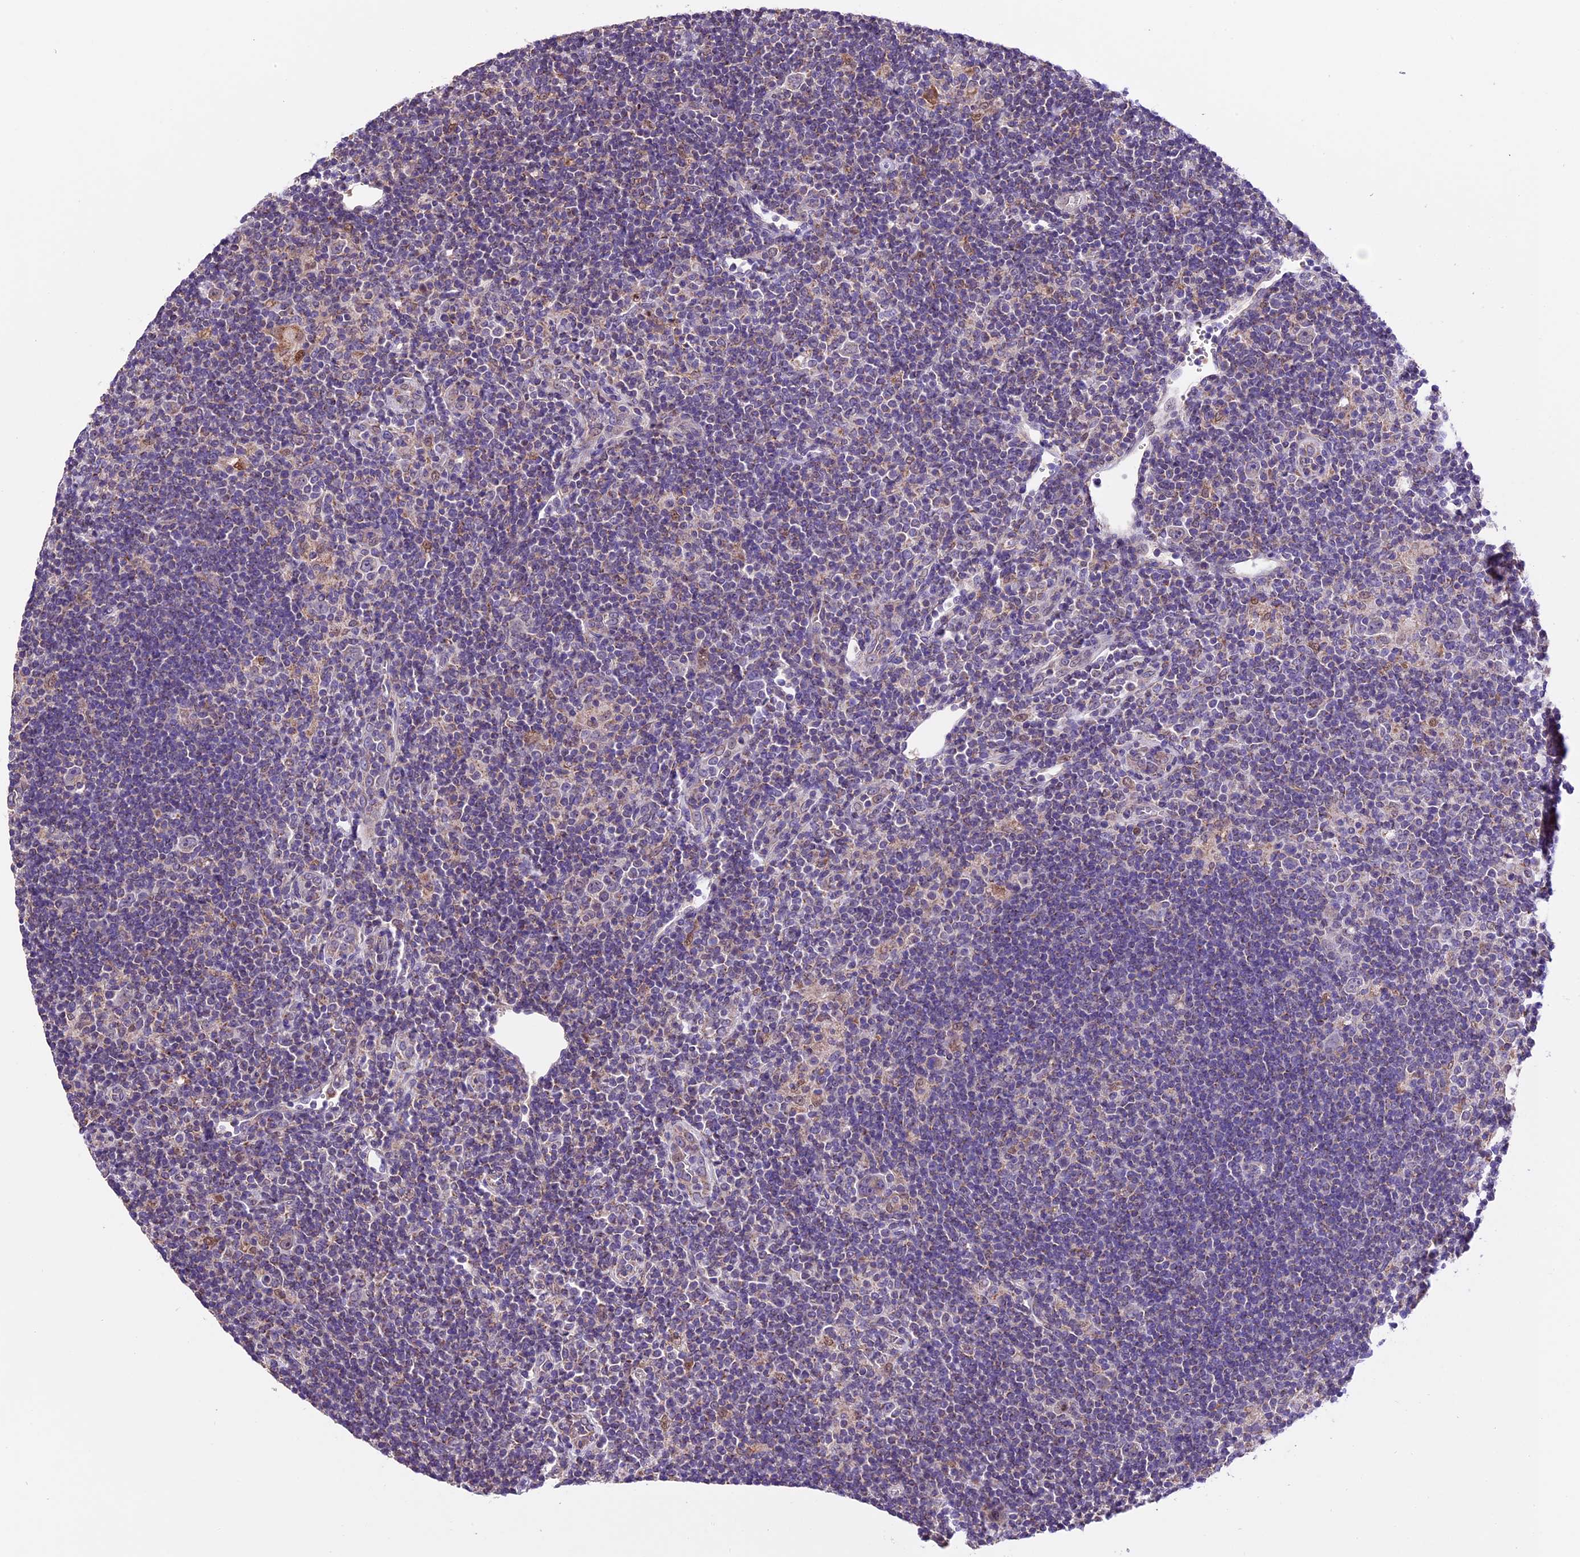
{"staining": {"intensity": "negative", "quantity": "none", "location": "none"}, "tissue": "lymphoma", "cell_type": "Tumor cells", "image_type": "cancer", "snomed": [{"axis": "morphology", "description": "Hodgkin's disease, NOS"}, {"axis": "topography", "description": "Lymph node"}], "caption": "The image exhibits no staining of tumor cells in lymphoma. (Brightfield microscopy of DAB immunohistochemistry at high magnification).", "gene": "DDX28", "patient": {"sex": "female", "age": 57}}